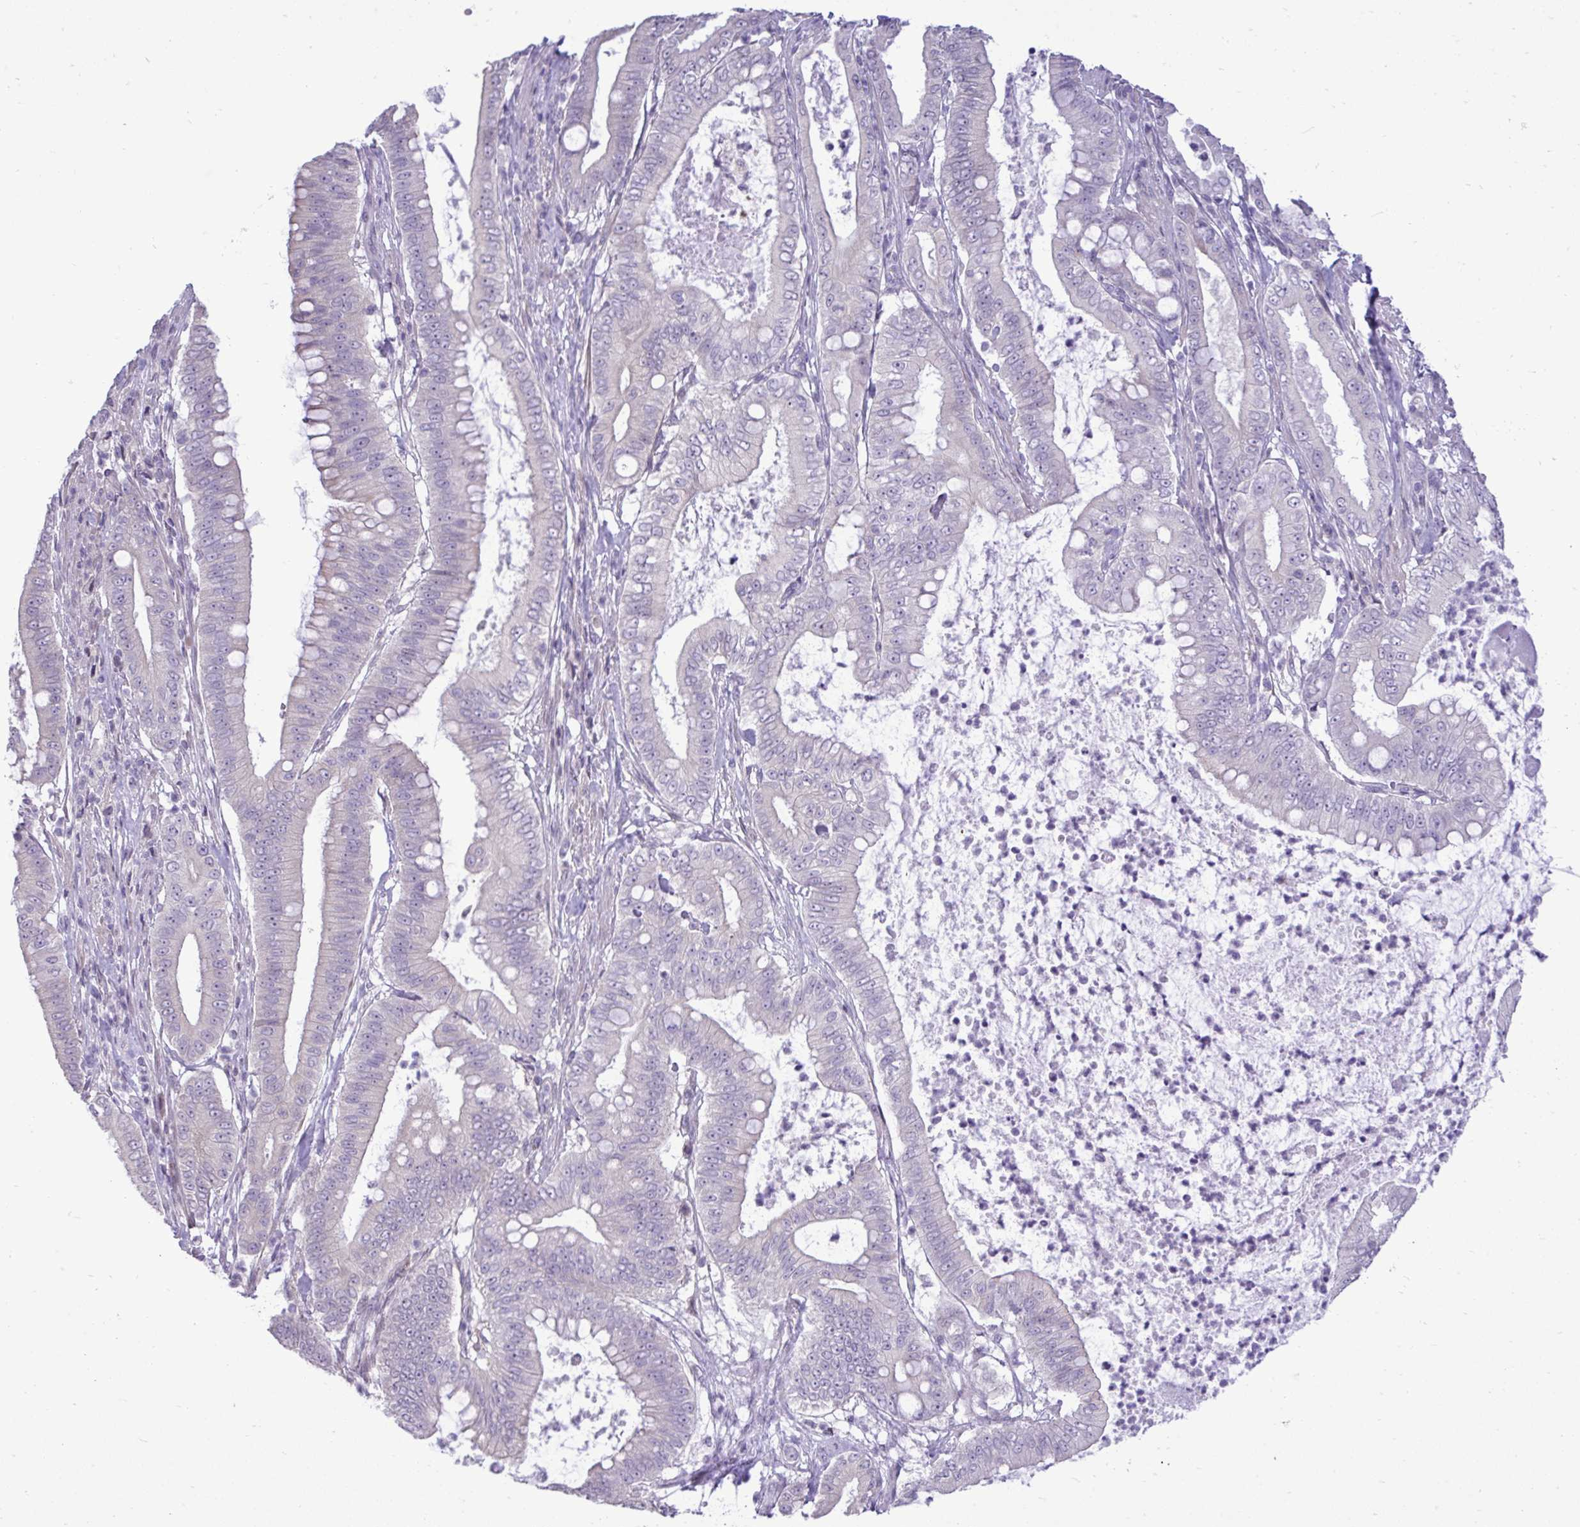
{"staining": {"intensity": "negative", "quantity": "none", "location": "none"}, "tissue": "pancreatic cancer", "cell_type": "Tumor cells", "image_type": "cancer", "snomed": [{"axis": "morphology", "description": "Adenocarcinoma, NOS"}, {"axis": "topography", "description": "Pancreas"}], "caption": "A micrograph of pancreatic adenocarcinoma stained for a protein displays no brown staining in tumor cells.", "gene": "SPAG1", "patient": {"sex": "male", "age": 71}}